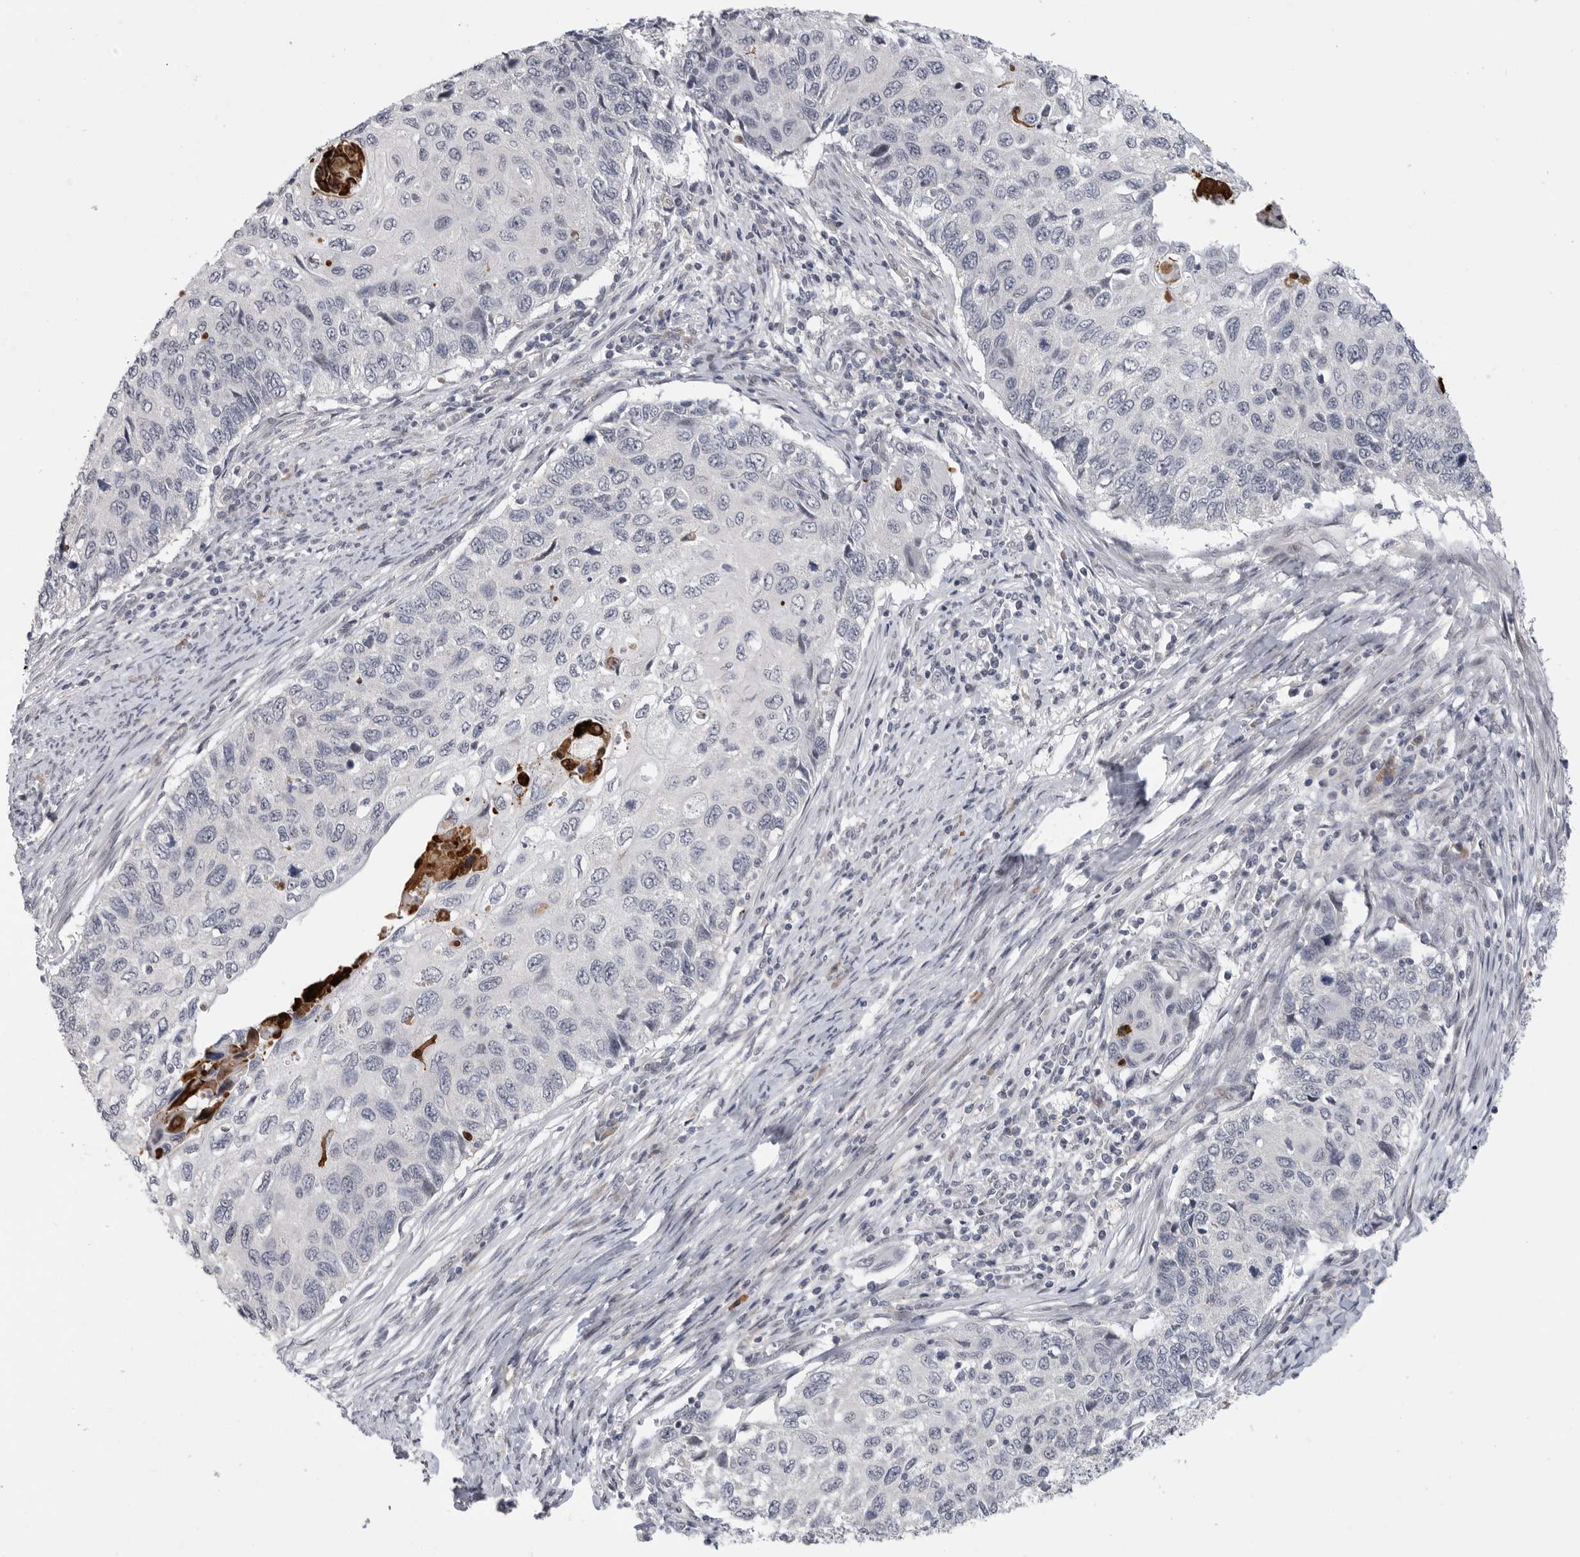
{"staining": {"intensity": "negative", "quantity": "none", "location": "none"}, "tissue": "cervical cancer", "cell_type": "Tumor cells", "image_type": "cancer", "snomed": [{"axis": "morphology", "description": "Squamous cell carcinoma, NOS"}, {"axis": "topography", "description": "Cervix"}], "caption": "A high-resolution photomicrograph shows IHC staining of squamous cell carcinoma (cervical), which reveals no significant staining in tumor cells.", "gene": "FBXO43", "patient": {"sex": "female", "age": 70}}